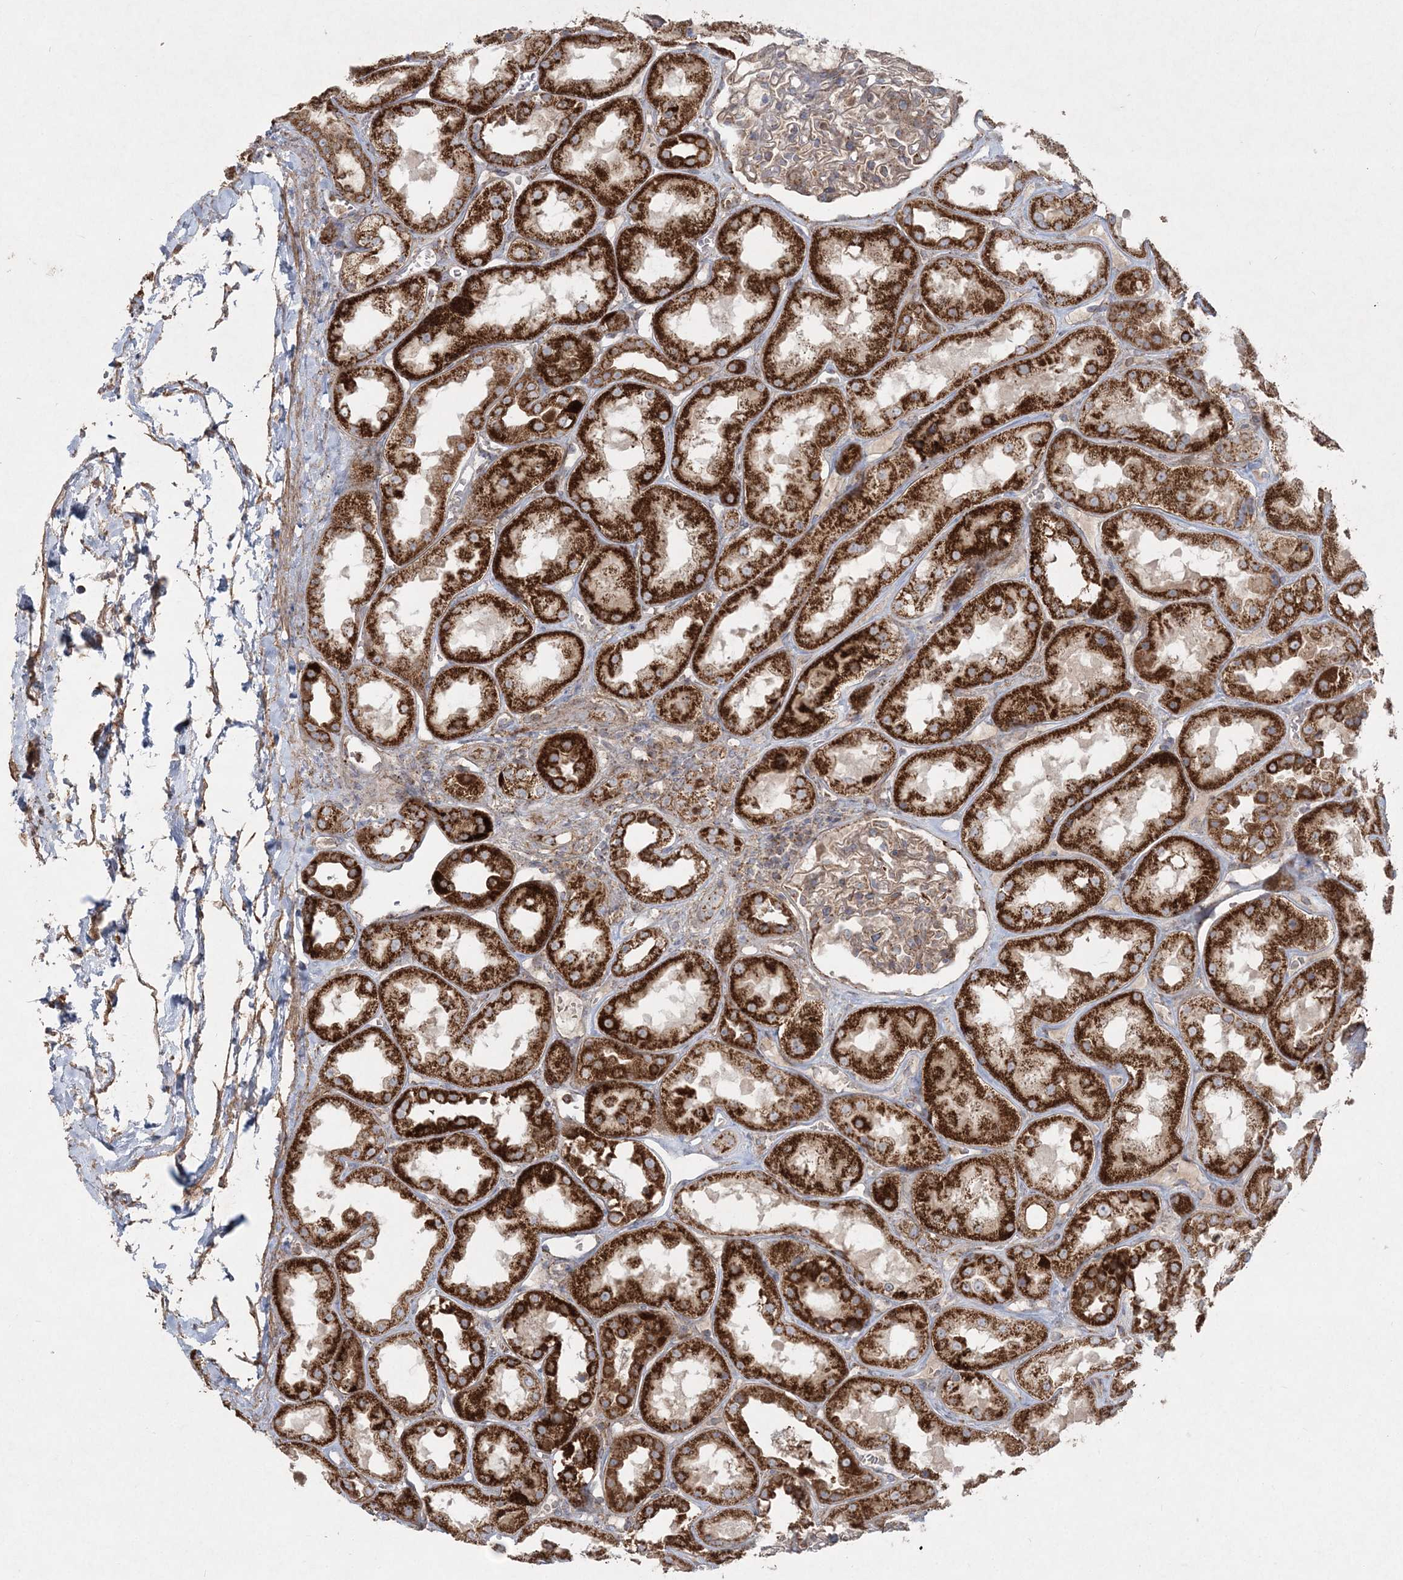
{"staining": {"intensity": "weak", "quantity": ">75%", "location": "cytoplasmic/membranous"}, "tissue": "kidney", "cell_type": "Cells in glomeruli", "image_type": "normal", "snomed": [{"axis": "morphology", "description": "Normal tissue, NOS"}, {"axis": "topography", "description": "Kidney"}], "caption": "DAB (3,3'-diaminobenzidine) immunohistochemical staining of benign kidney exhibits weak cytoplasmic/membranous protein staining in approximately >75% of cells in glomeruli.", "gene": "LRPPRC", "patient": {"sex": "male", "age": 70}}